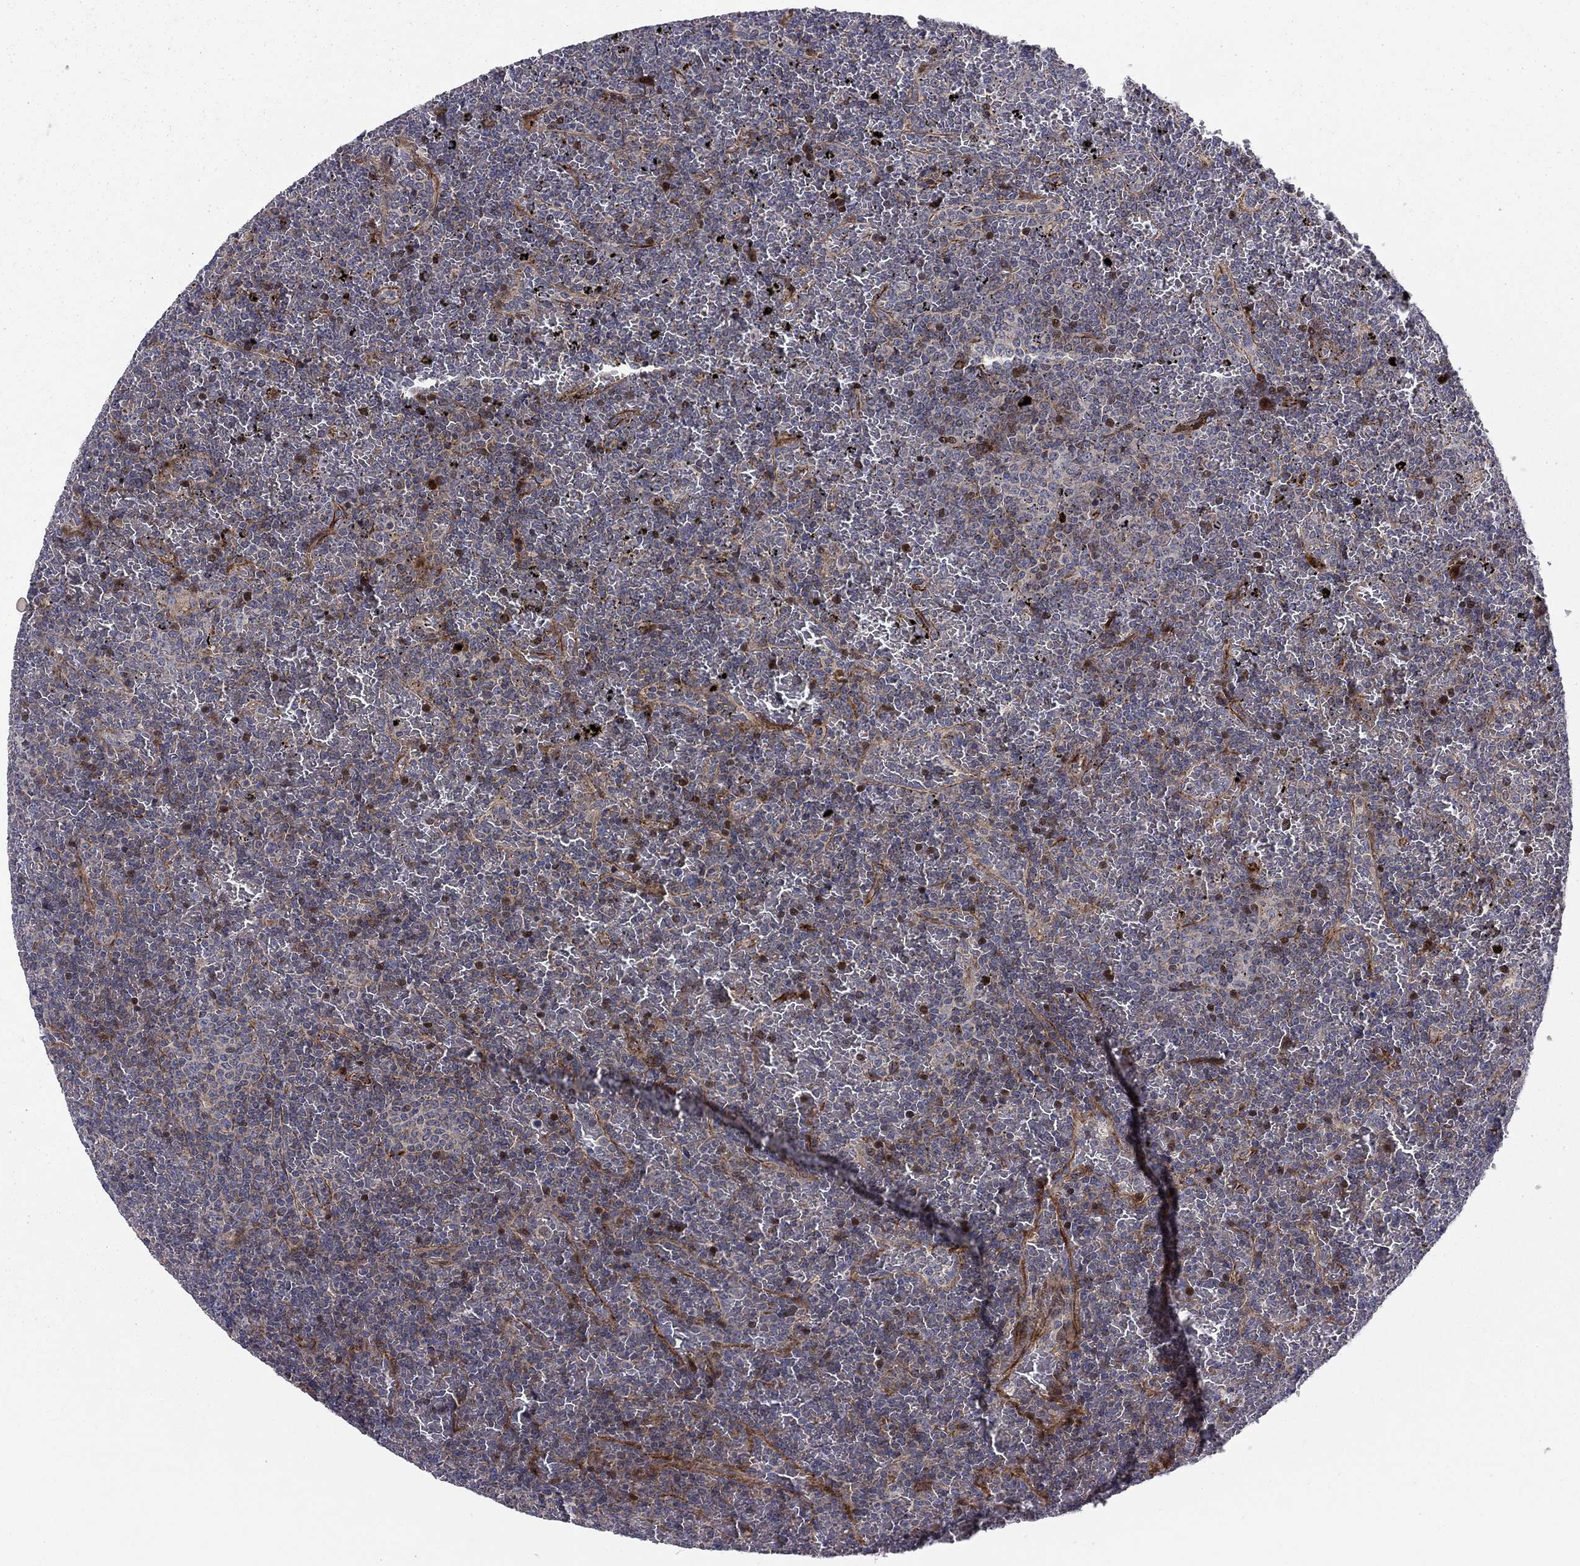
{"staining": {"intensity": "negative", "quantity": "none", "location": "none"}, "tissue": "lymphoma", "cell_type": "Tumor cells", "image_type": "cancer", "snomed": [{"axis": "morphology", "description": "Malignant lymphoma, non-Hodgkin's type, Low grade"}, {"axis": "topography", "description": "Spleen"}], "caption": "The photomicrograph exhibits no significant staining in tumor cells of lymphoma.", "gene": "MIOS", "patient": {"sex": "female", "age": 77}}